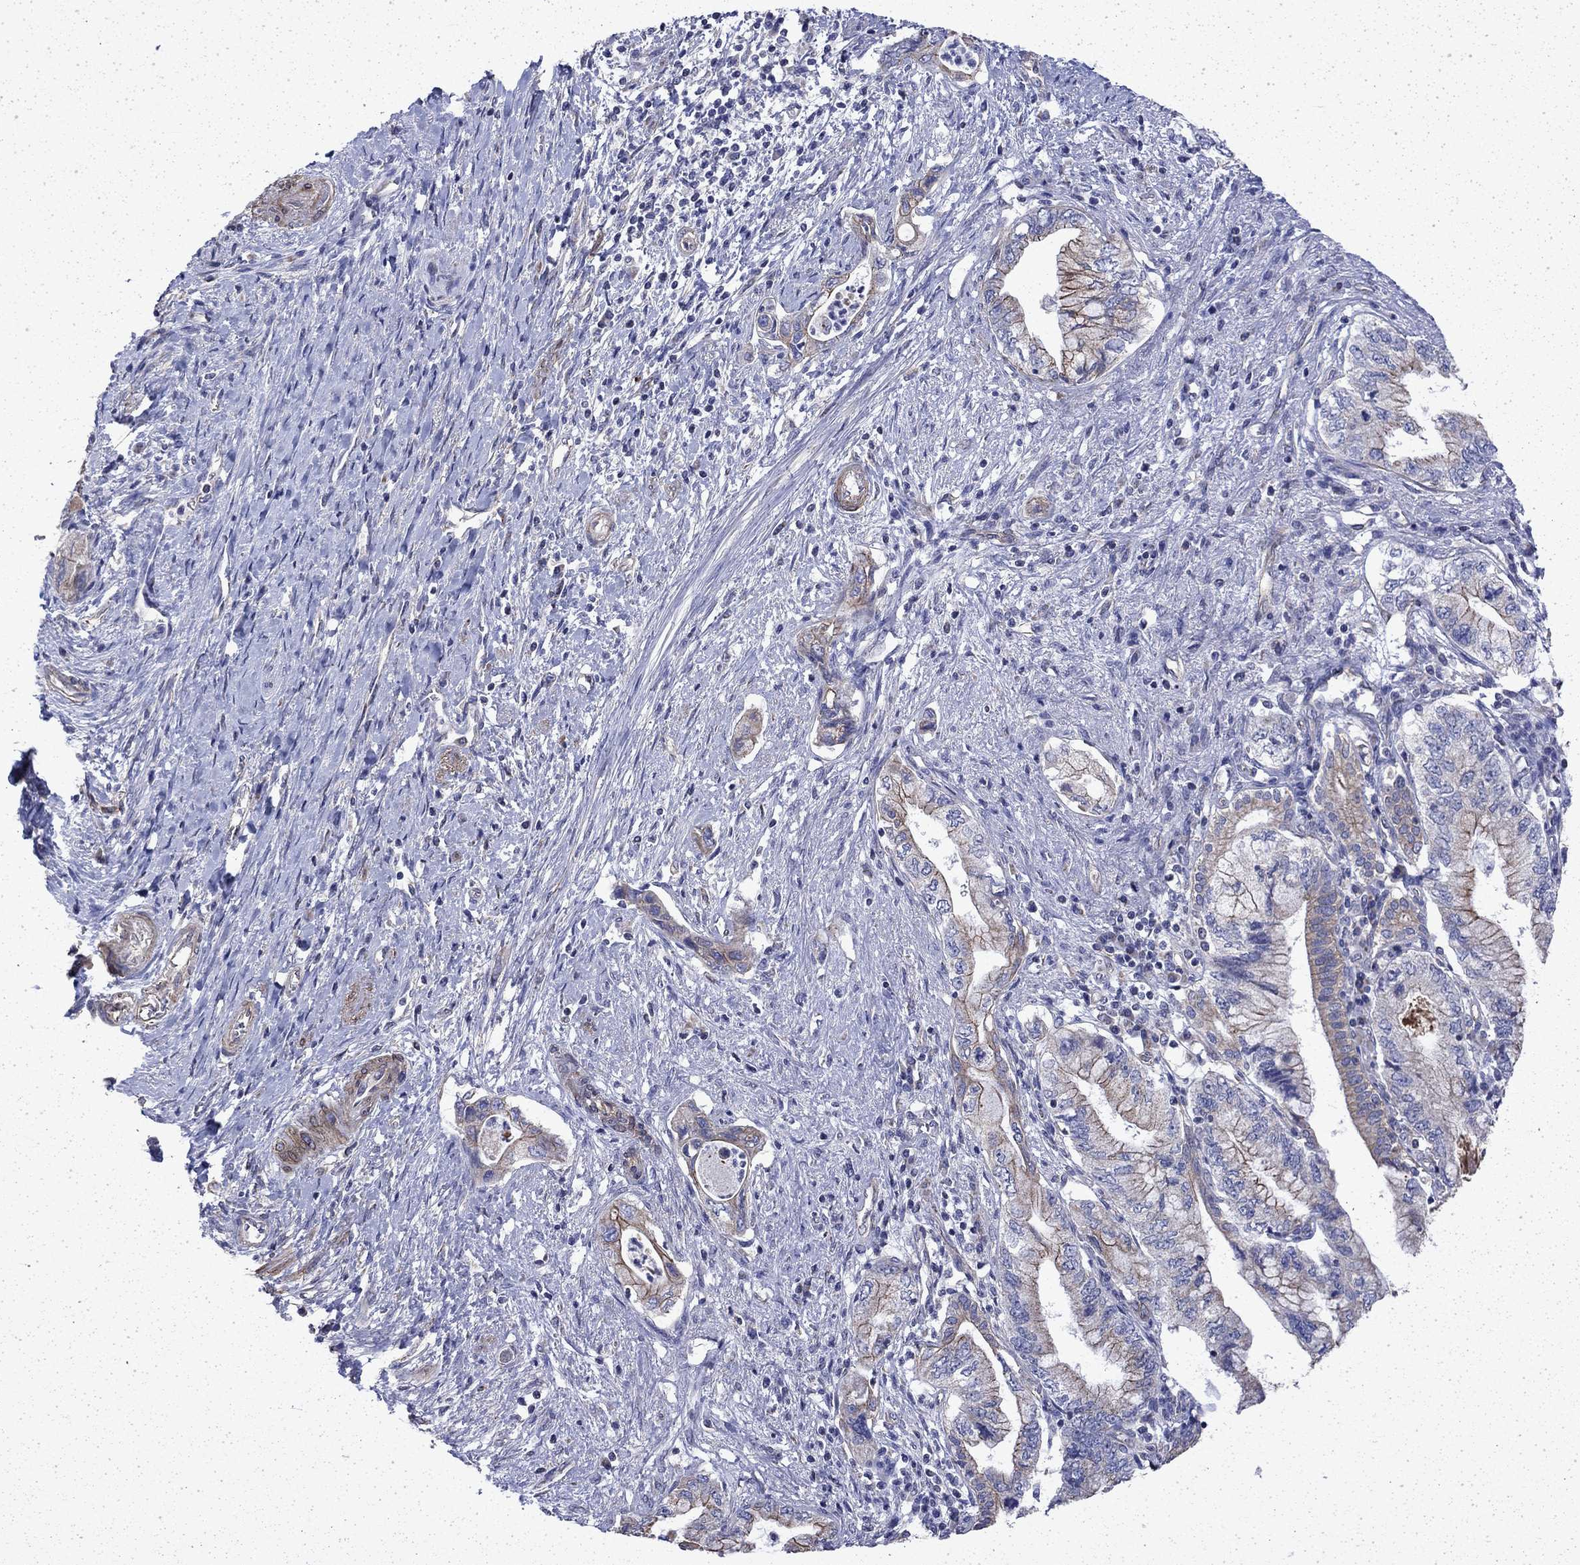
{"staining": {"intensity": "strong", "quantity": "<25%", "location": "cytoplasmic/membranous"}, "tissue": "pancreatic cancer", "cell_type": "Tumor cells", "image_type": "cancer", "snomed": [{"axis": "morphology", "description": "Adenocarcinoma, NOS"}, {"axis": "topography", "description": "Pancreas"}], "caption": "Immunohistochemistry (IHC) photomicrograph of pancreatic cancer (adenocarcinoma) stained for a protein (brown), which shows medium levels of strong cytoplasmic/membranous expression in about <25% of tumor cells.", "gene": "DTNA", "patient": {"sex": "female", "age": 73}}